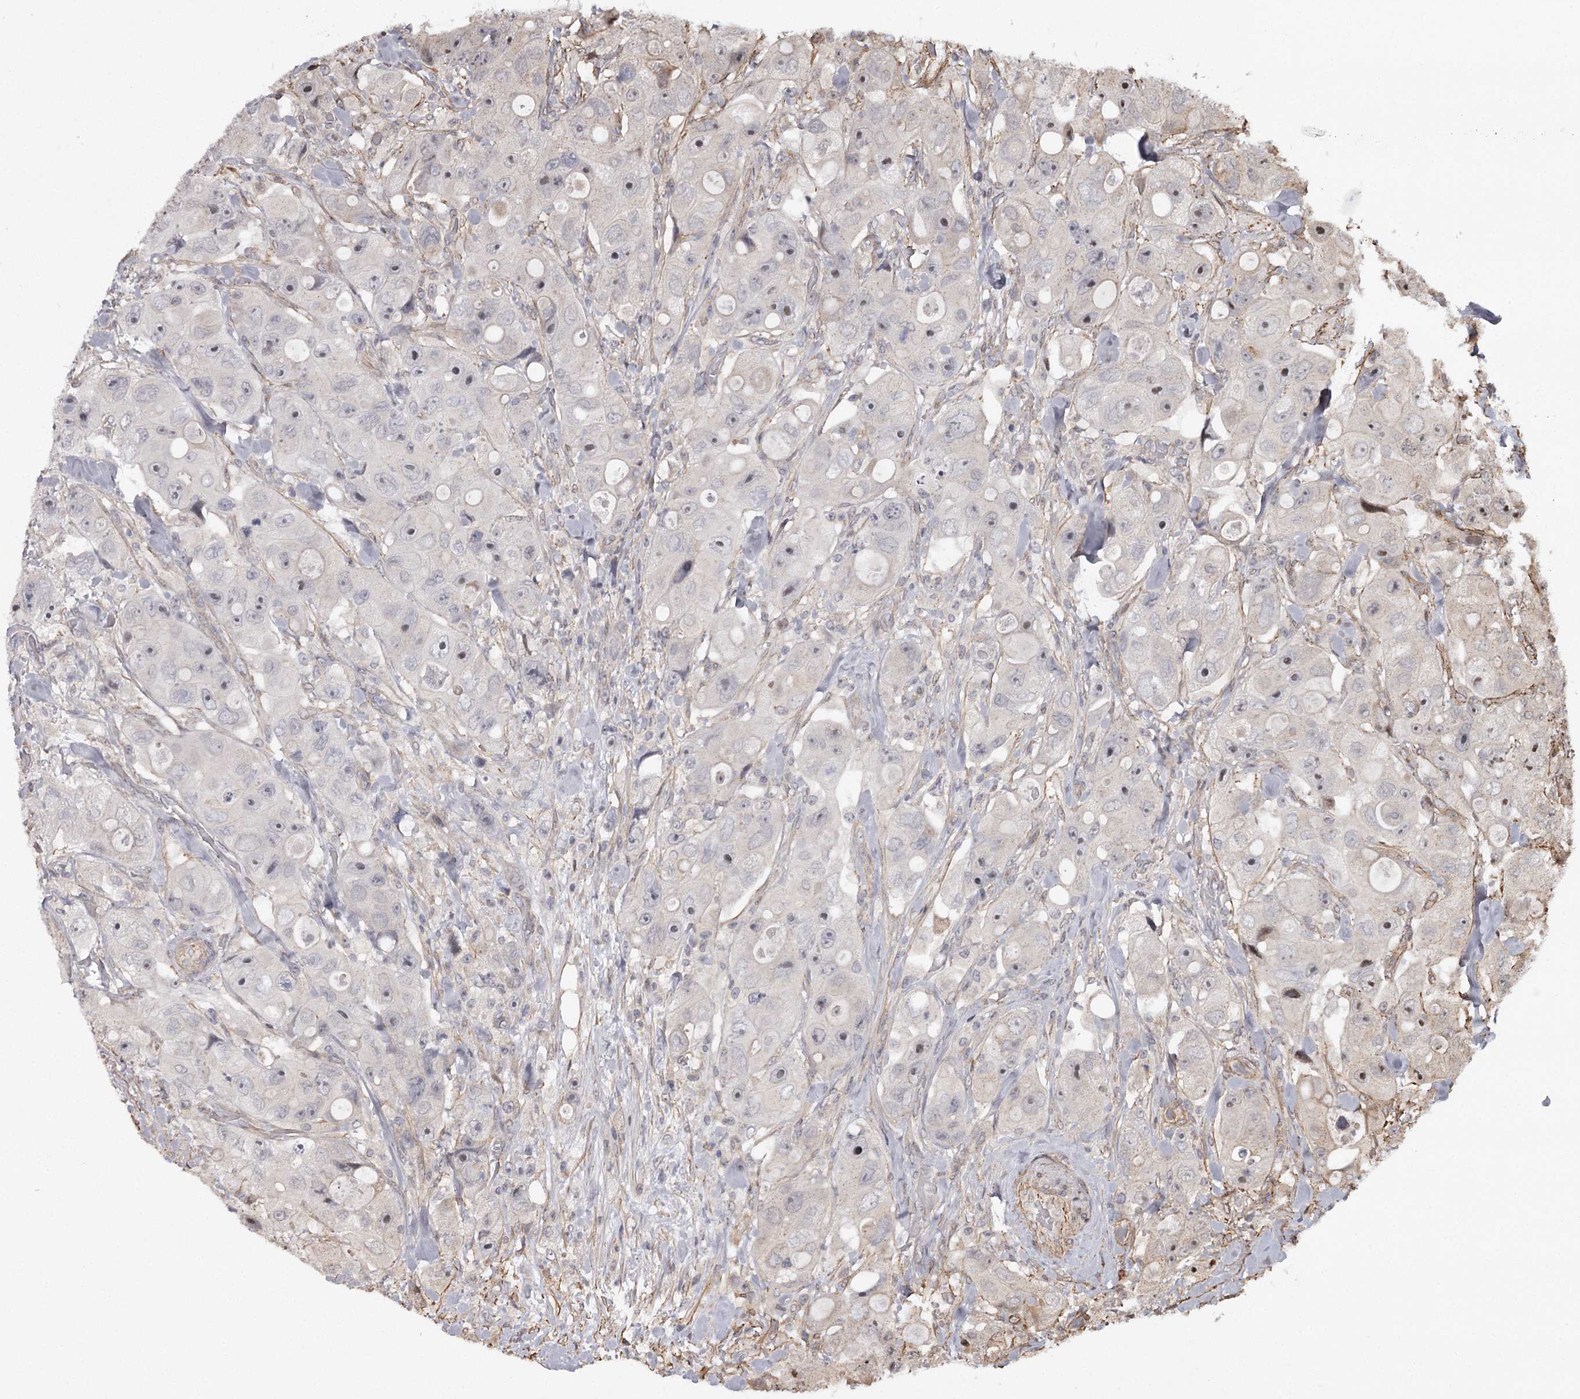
{"staining": {"intensity": "moderate", "quantity": "<25%", "location": "cytoplasmic/membranous"}, "tissue": "colorectal cancer", "cell_type": "Tumor cells", "image_type": "cancer", "snomed": [{"axis": "morphology", "description": "Adenocarcinoma, NOS"}, {"axis": "topography", "description": "Colon"}], "caption": "Immunohistochemical staining of colorectal cancer (adenocarcinoma) exhibits low levels of moderate cytoplasmic/membranous protein expression in approximately <25% of tumor cells. Immunohistochemistry (ihc) stains the protein in brown and the nuclei are stained blue.", "gene": "TTC33", "patient": {"sex": "female", "age": 46}}